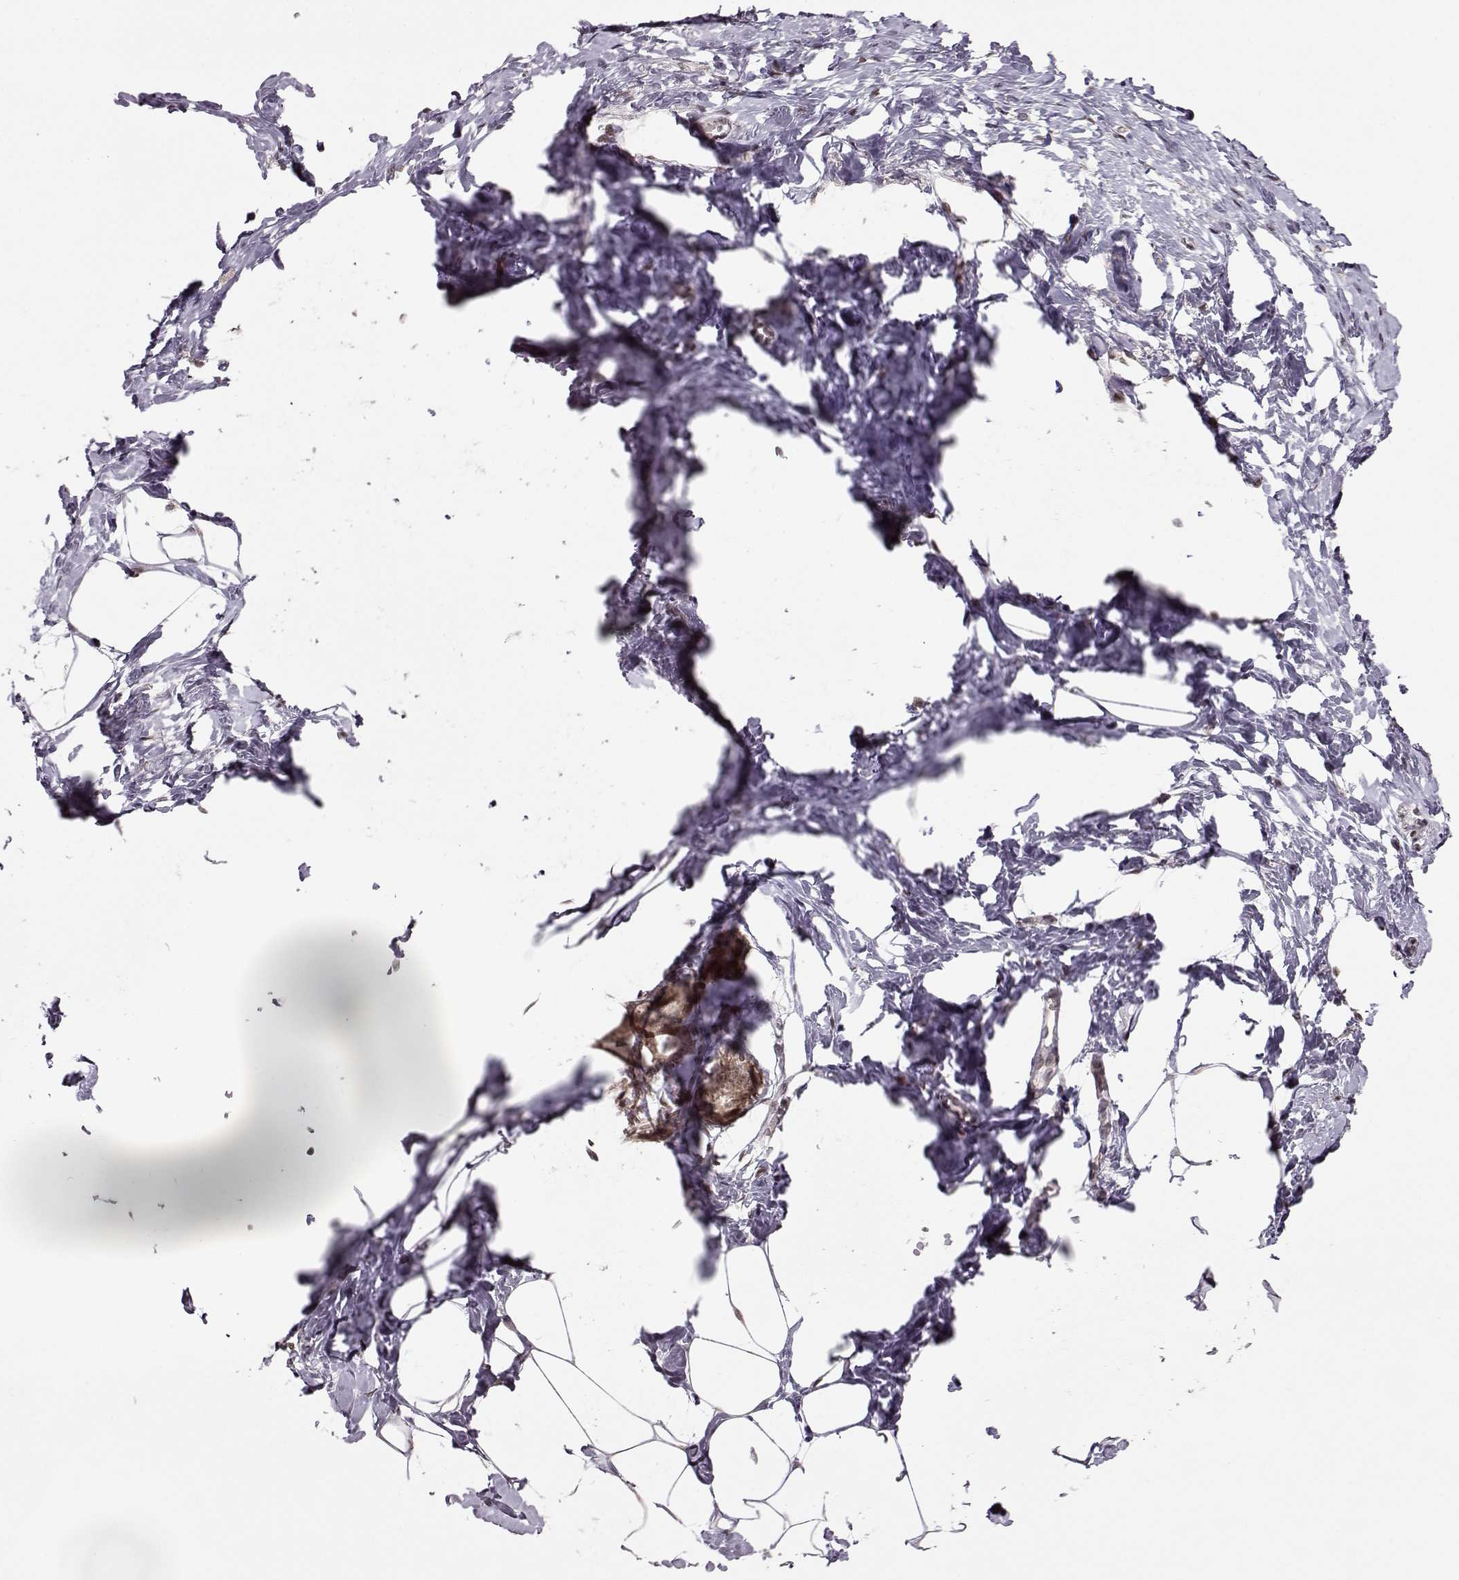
{"staining": {"intensity": "weak", "quantity": ">75%", "location": "nuclear"}, "tissue": "breast", "cell_type": "Adipocytes", "image_type": "normal", "snomed": [{"axis": "morphology", "description": "Normal tissue, NOS"}, {"axis": "morphology", "description": "Lobular carcinoma, in situ"}, {"axis": "topography", "description": "Breast"}], "caption": "A brown stain highlights weak nuclear positivity of a protein in adipocytes of benign human breast.", "gene": "RAI1", "patient": {"sex": "female", "age": 35}}